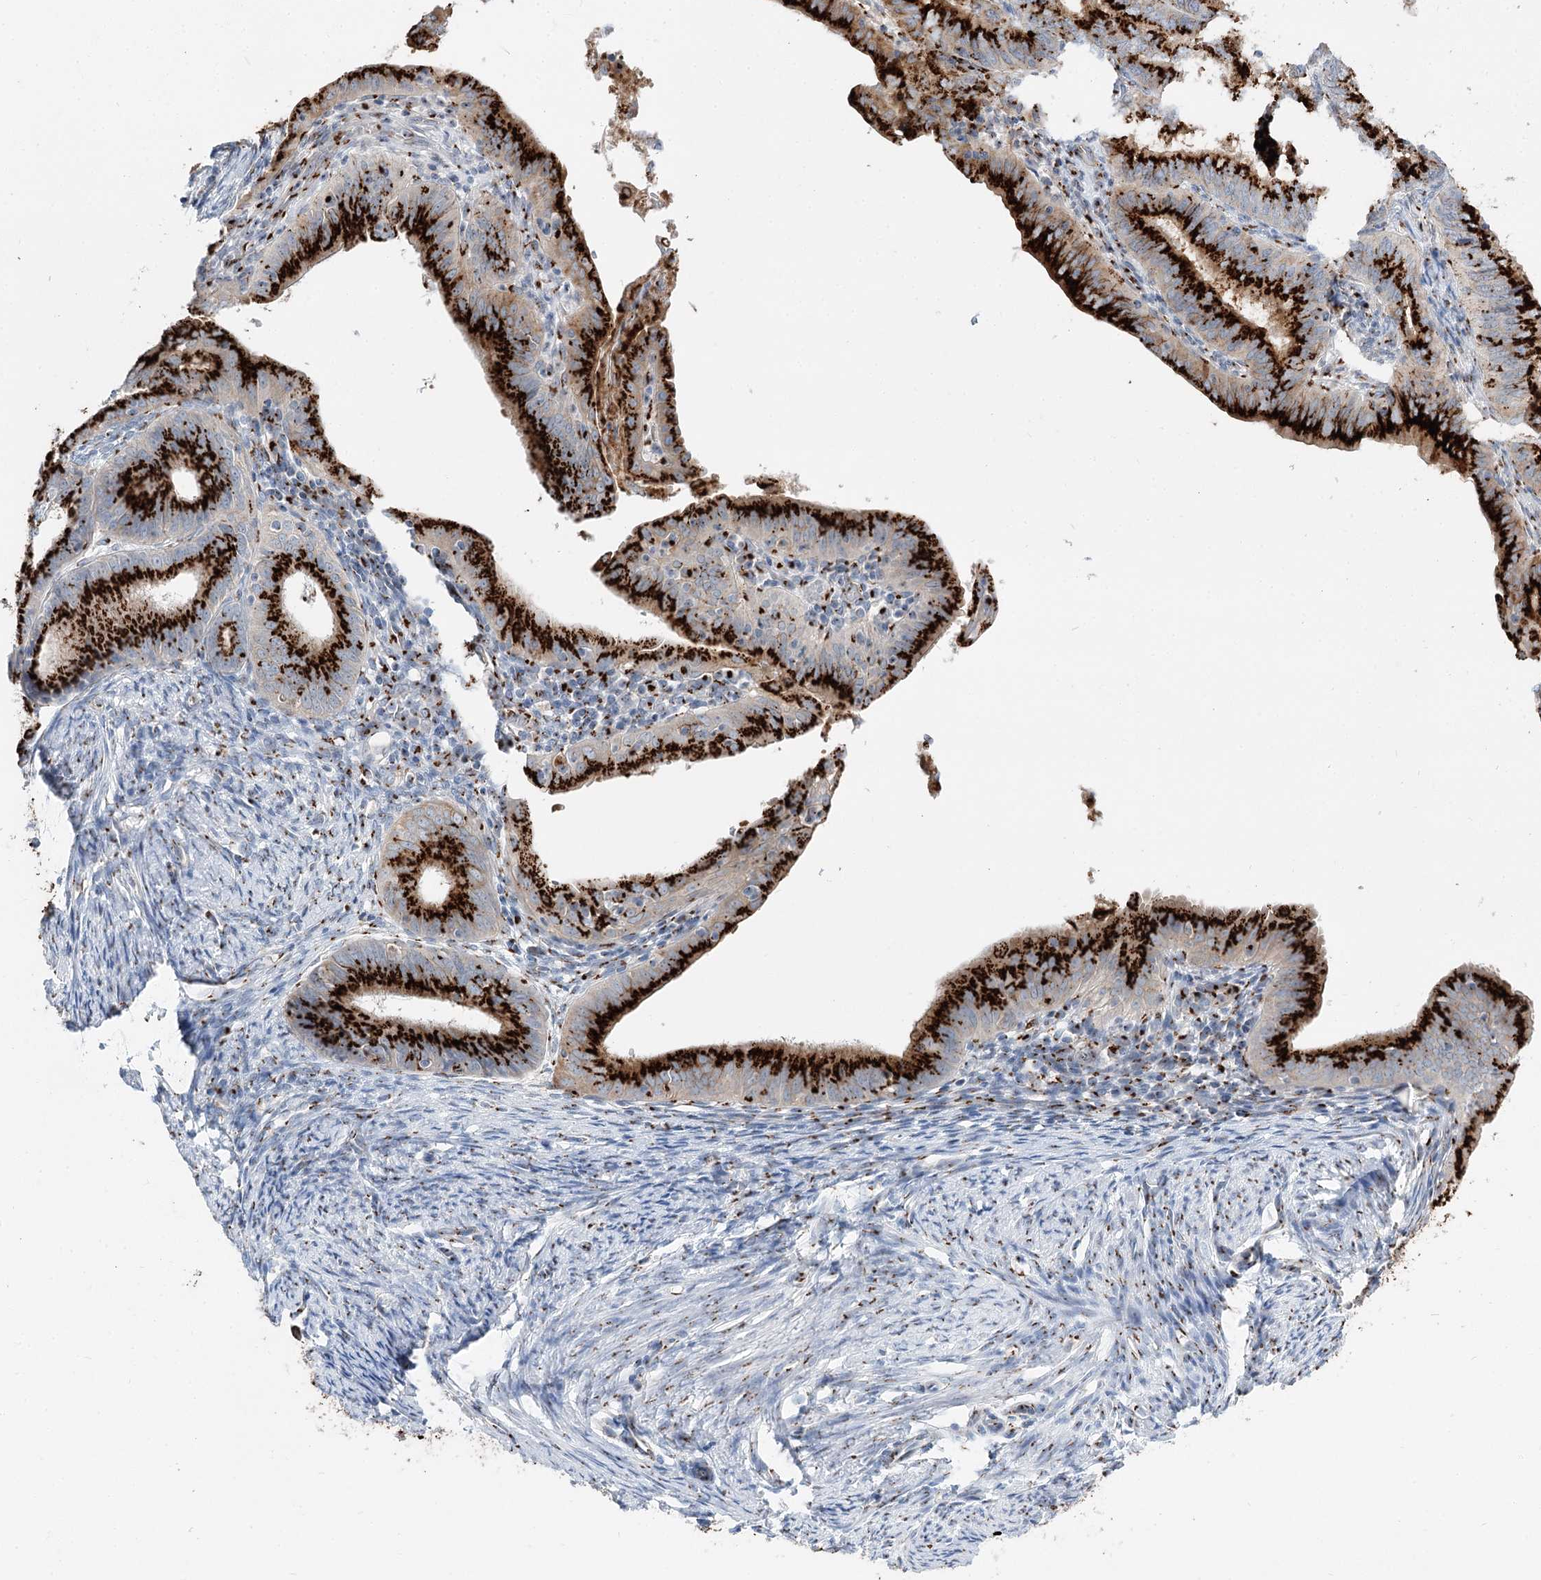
{"staining": {"intensity": "strong", "quantity": ">75%", "location": "cytoplasmic/membranous"}, "tissue": "endometrial cancer", "cell_type": "Tumor cells", "image_type": "cancer", "snomed": [{"axis": "morphology", "description": "Adenocarcinoma, NOS"}, {"axis": "topography", "description": "Endometrium"}], "caption": "High-magnification brightfield microscopy of endometrial cancer (adenocarcinoma) stained with DAB (3,3'-diaminobenzidine) (brown) and counterstained with hematoxylin (blue). tumor cells exhibit strong cytoplasmic/membranous expression is appreciated in about>75% of cells.", "gene": "TMEM165", "patient": {"sex": "female", "age": 51}}